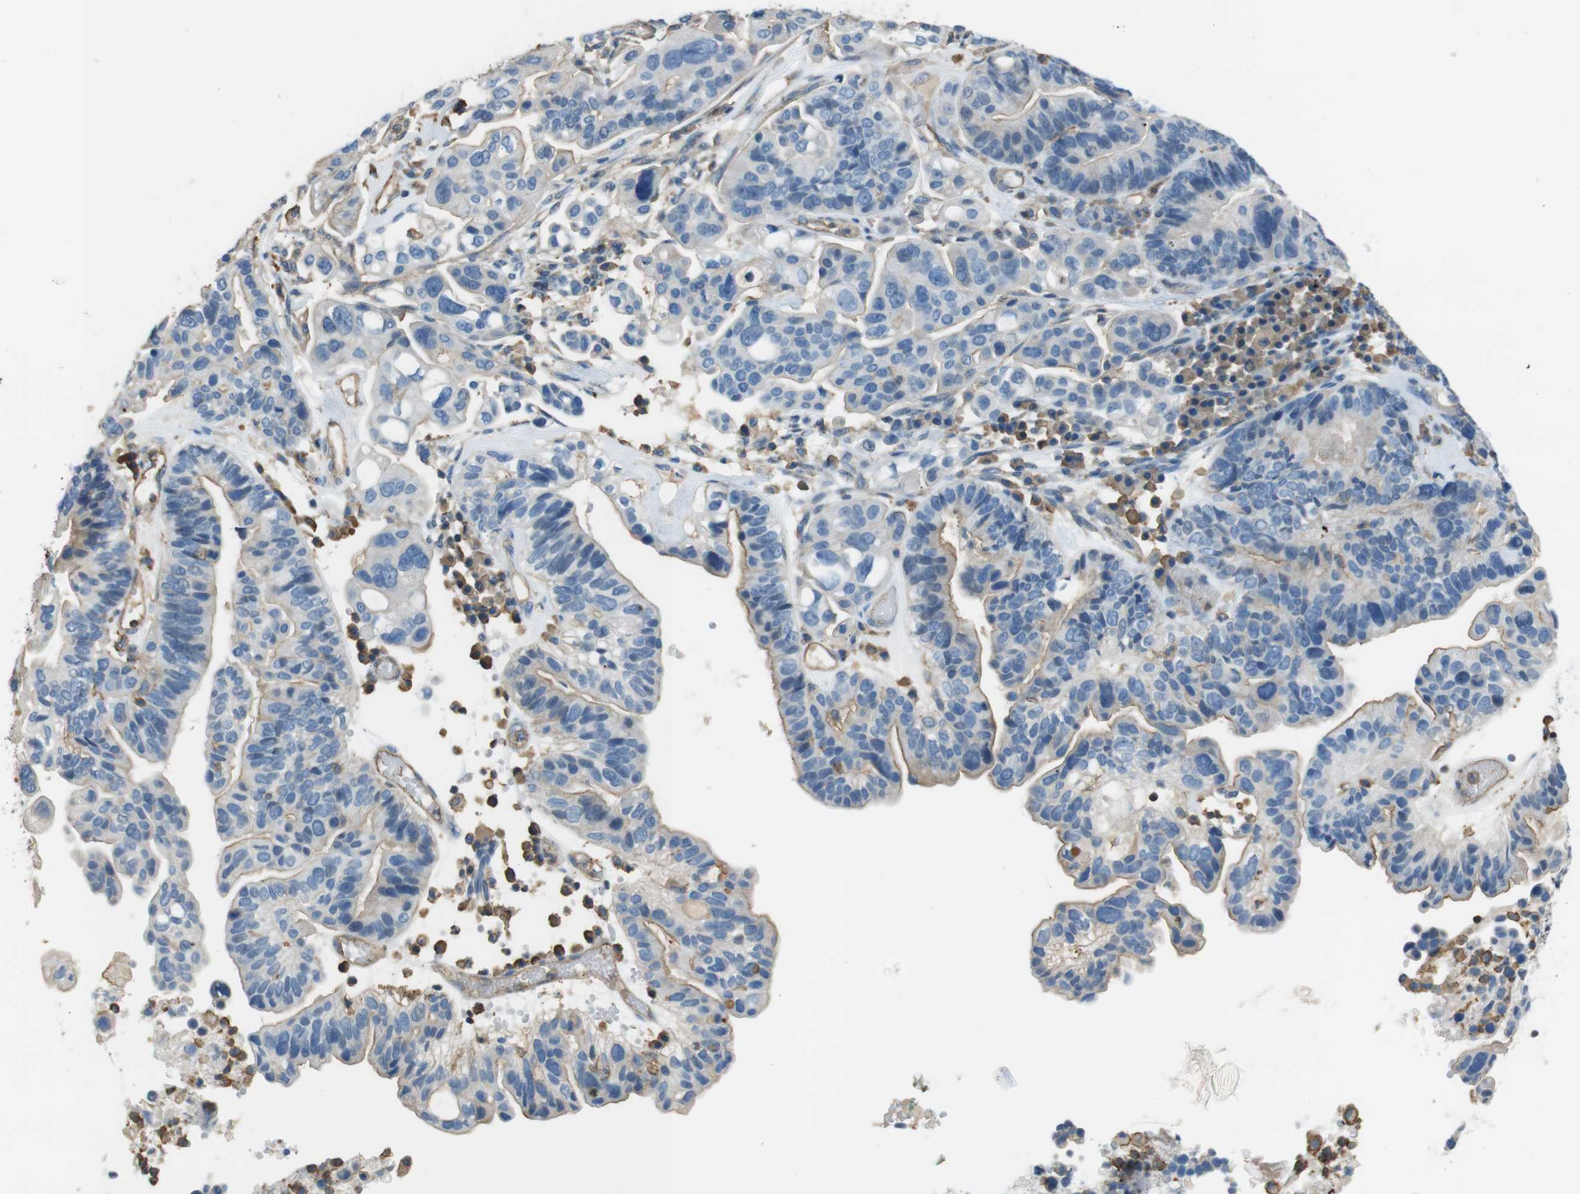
{"staining": {"intensity": "weak", "quantity": ">75%", "location": "cytoplasmic/membranous"}, "tissue": "ovarian cancer", "cell_type": "Tumor cells", "image_type": "cancer", "snomed": [{"axis": "morphology", "description": "Cystadenocarcinoma, serous, NOS"}, {"axis": "topography", "description": "Ovary"}], "caption": "Immunohistochemical staining of human serous cystadenocarcinoma (ovarian) exhibits weak cytoplasmic/membranous protein expression in approximately >75% of tumor cells.", "gene": "FCAR", "patient": {"sex": "female", "age": 56}}